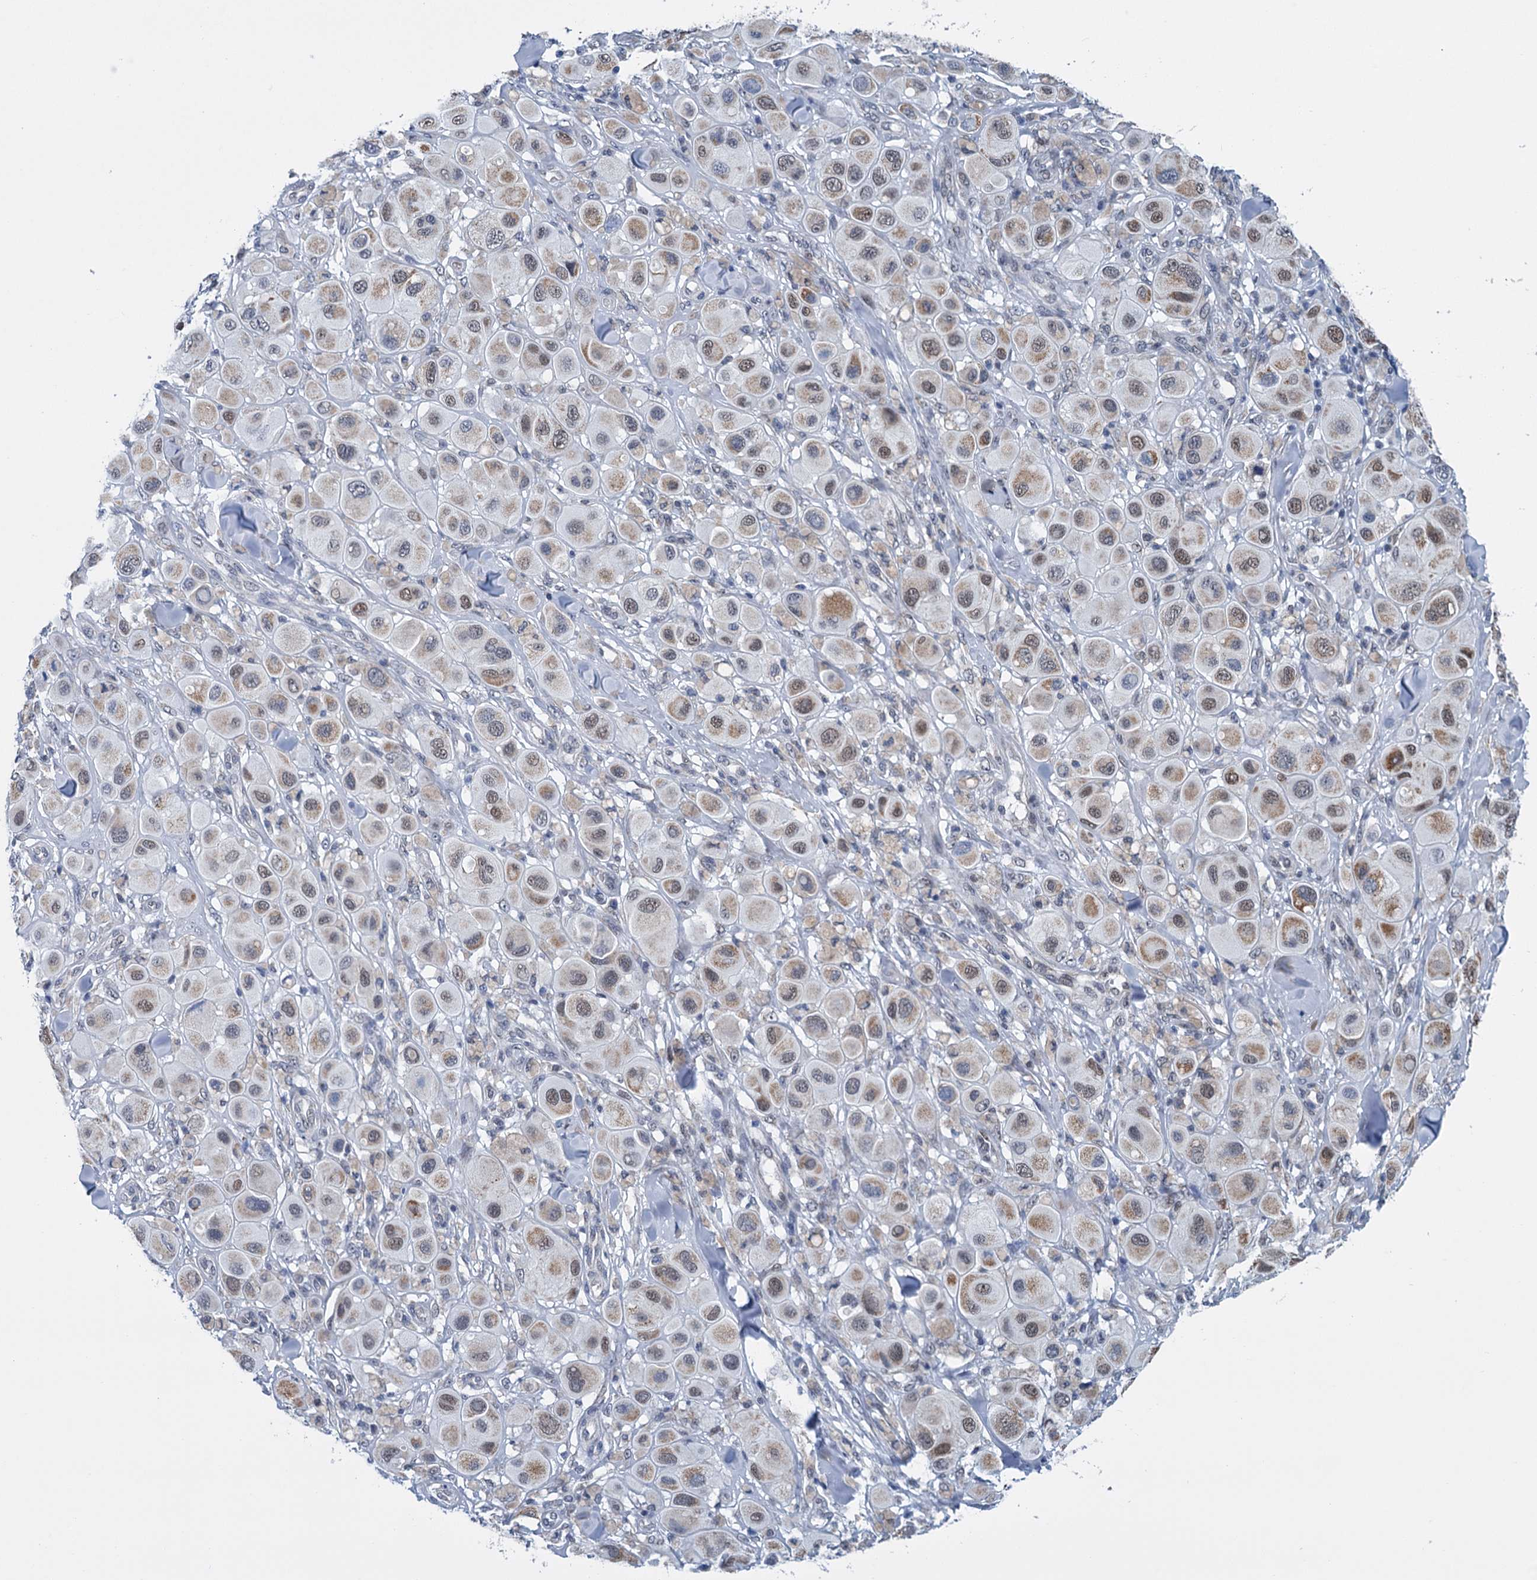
{"staining": {"intensity": "moderate", "quantity": ">75%", "location": "cytoplasmic/membranous,nuclear"}, "tissue": "melanoma", "cell_type": "Tumor cells", "image_type": "cancer", "snomed": [{"axis": "morphology", "description": "Malignant melanoma, Metastatic site"}, {"axis": "topography", "description": "Skin"}], "caption": "Immunohistochemistry (IHC) staining of melanoma, which reveals medium levels of moderate cytoplasmic/membranous and nuclear staining in approximately >75% of tumor cells indicating moderate cytoplasmic/membranous and nuclear protein positivity. The staining was performed using DAB (3,3'-diaminobenzidine) (brown) for protein detection and nuclei were counterstained in hematoxylin (blue).", "gene": "MORN3", "patient": {"sex": "male", "age": 41}}